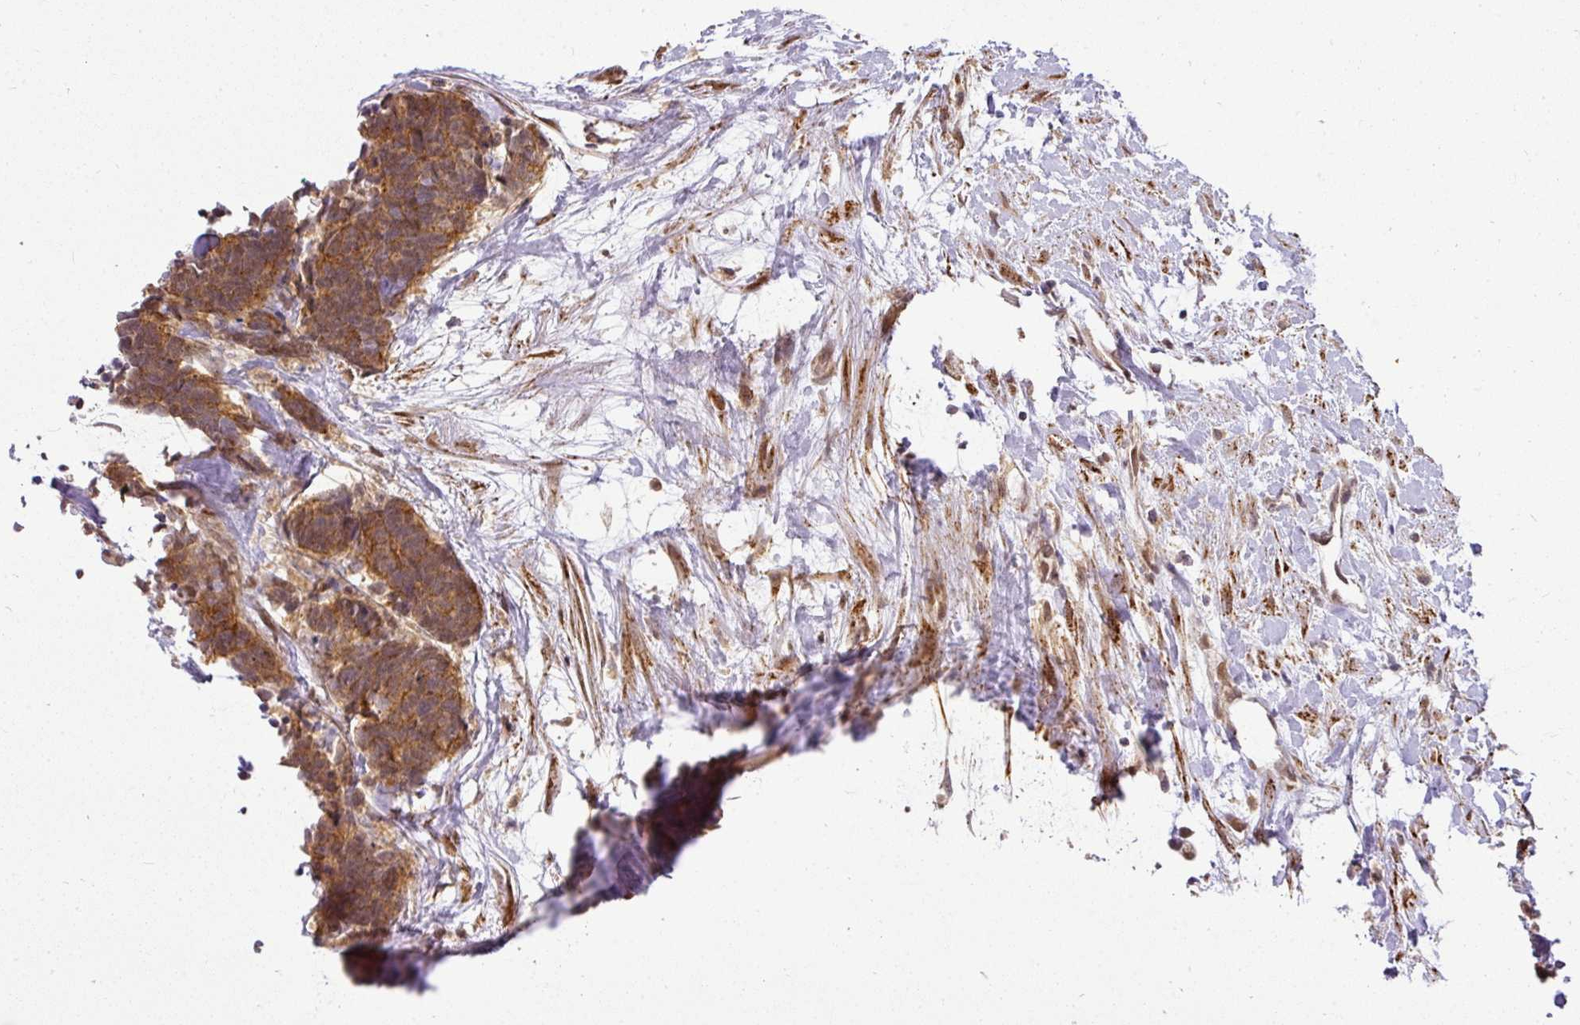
{"staining": {"intensity": "moderate", "quantity": ">75%", "location": "cytoplasmic/membranous"}, "tissue": "carcinoid", "cell_type": "Tumor cells", "image_type": "cancer", "snomed": [{"axis": "morphology", "description": "Carcinoma, NOS"}, {"axis": "morphology", "description": "Carcinoid, malignant, NOS"}, {"axis": "topography", "description": "Prostate"}], "caption": "Immunohistochemistry (IHC) of carcinoid displays medium levels of moderate cytoplasmic/membranous positivity in approximately >75% of tumor cells.", "gene": "C1orf226", "patient": {"sex": "male", "age": 57}}